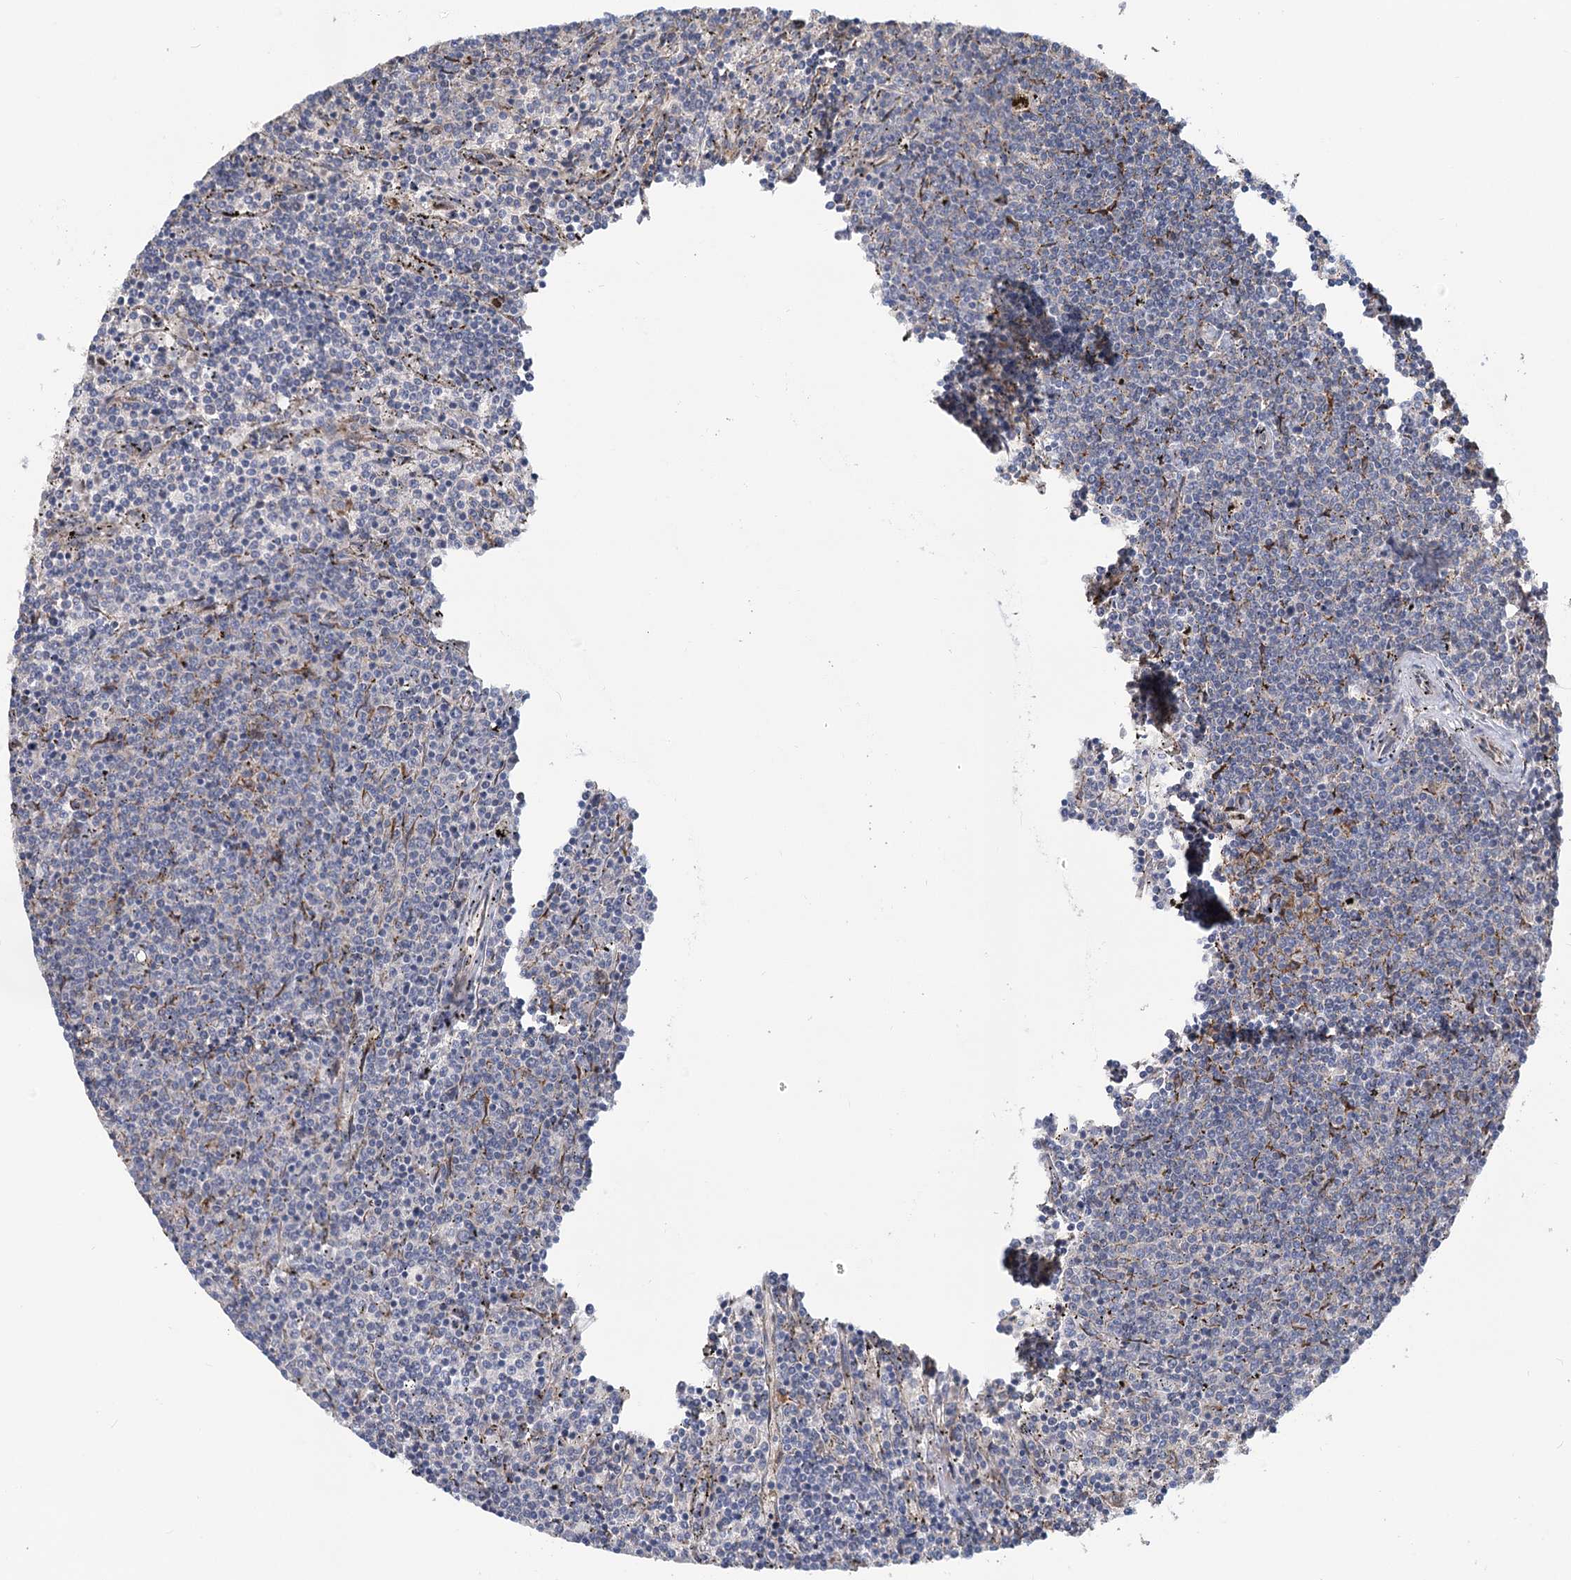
{"staining": {"intensity": "negative", "quantity": "none", "location": "none"}, "tissue": "lymphoma", "cell_type": "Tumor cells", "image_type": "cancer", "snomed": [{"axis": "morphology", "description": "Malignant lymphoma, non-Hodgkin's type, Low grade"}, {"axis": "topography", "description": "Spleen"}], "caption": "Immunohistochemistry (IHC) of lymphoma displays no positivity in tumor cells.", "gene": "CIB4", "patient": {"sex": "female", "age": 50}}